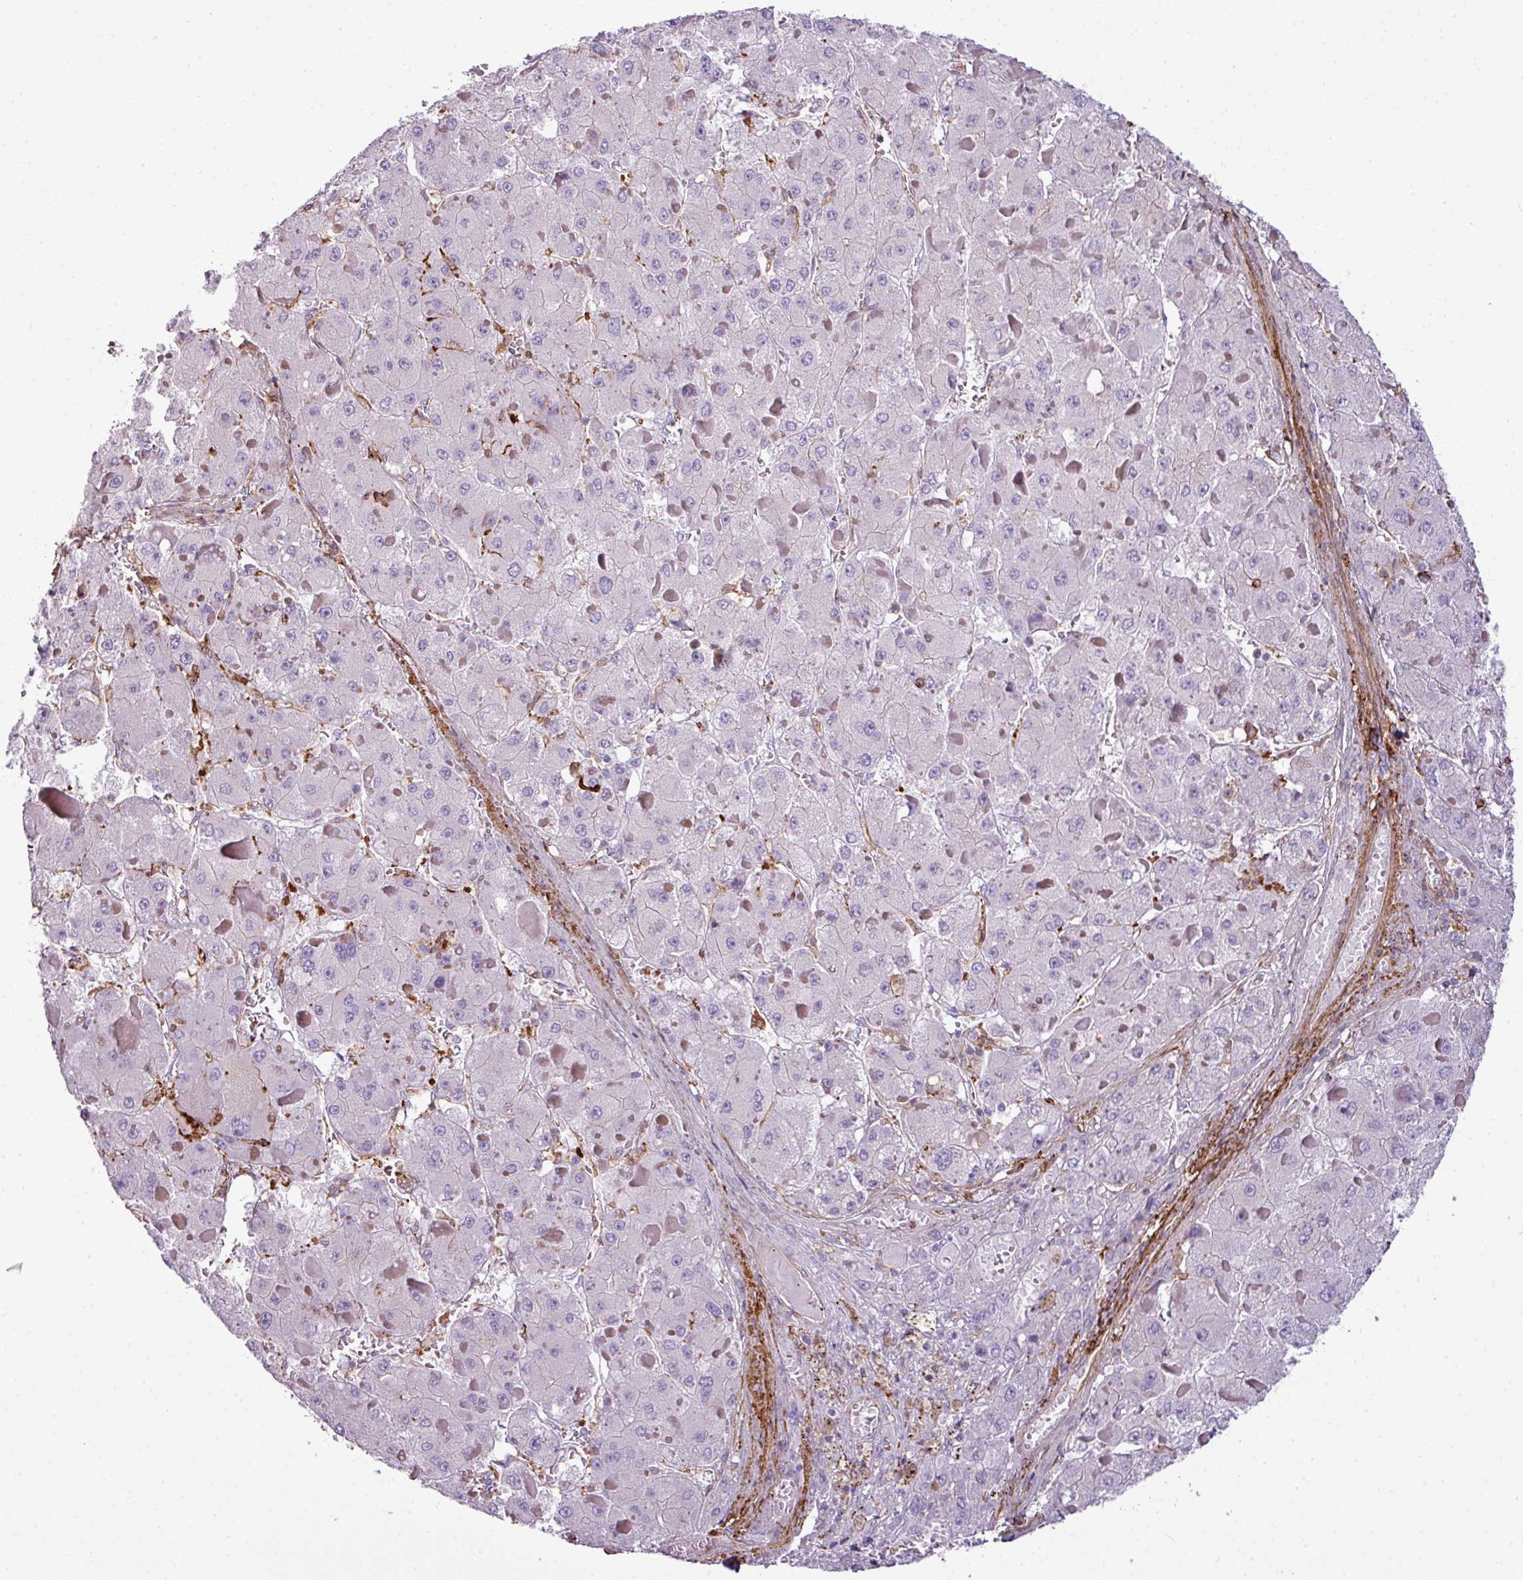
{"staining": {"intensity": "negative", "quantity": "none", "location": "none"}, "tissue": "liver cancer", "cell_type": "Tumor cells", "image_type": "cancer", "snomed": [{"axis": "morphology", "description": "Carcinoma, Hepatocellular, NOS"}, {"axis": "topography", "description": "Liver"}], "caption": "Tumor cells are negative for protein expression in human hepatocellular carcinoma (liver). The staining is performed using DAB (3,3'-diaminobenzidine) brown chromogen with nuclei counter-stained in using hematoxylin.", "gene": "COL8A1", "patient": {"sex": "female", "age": 73}}